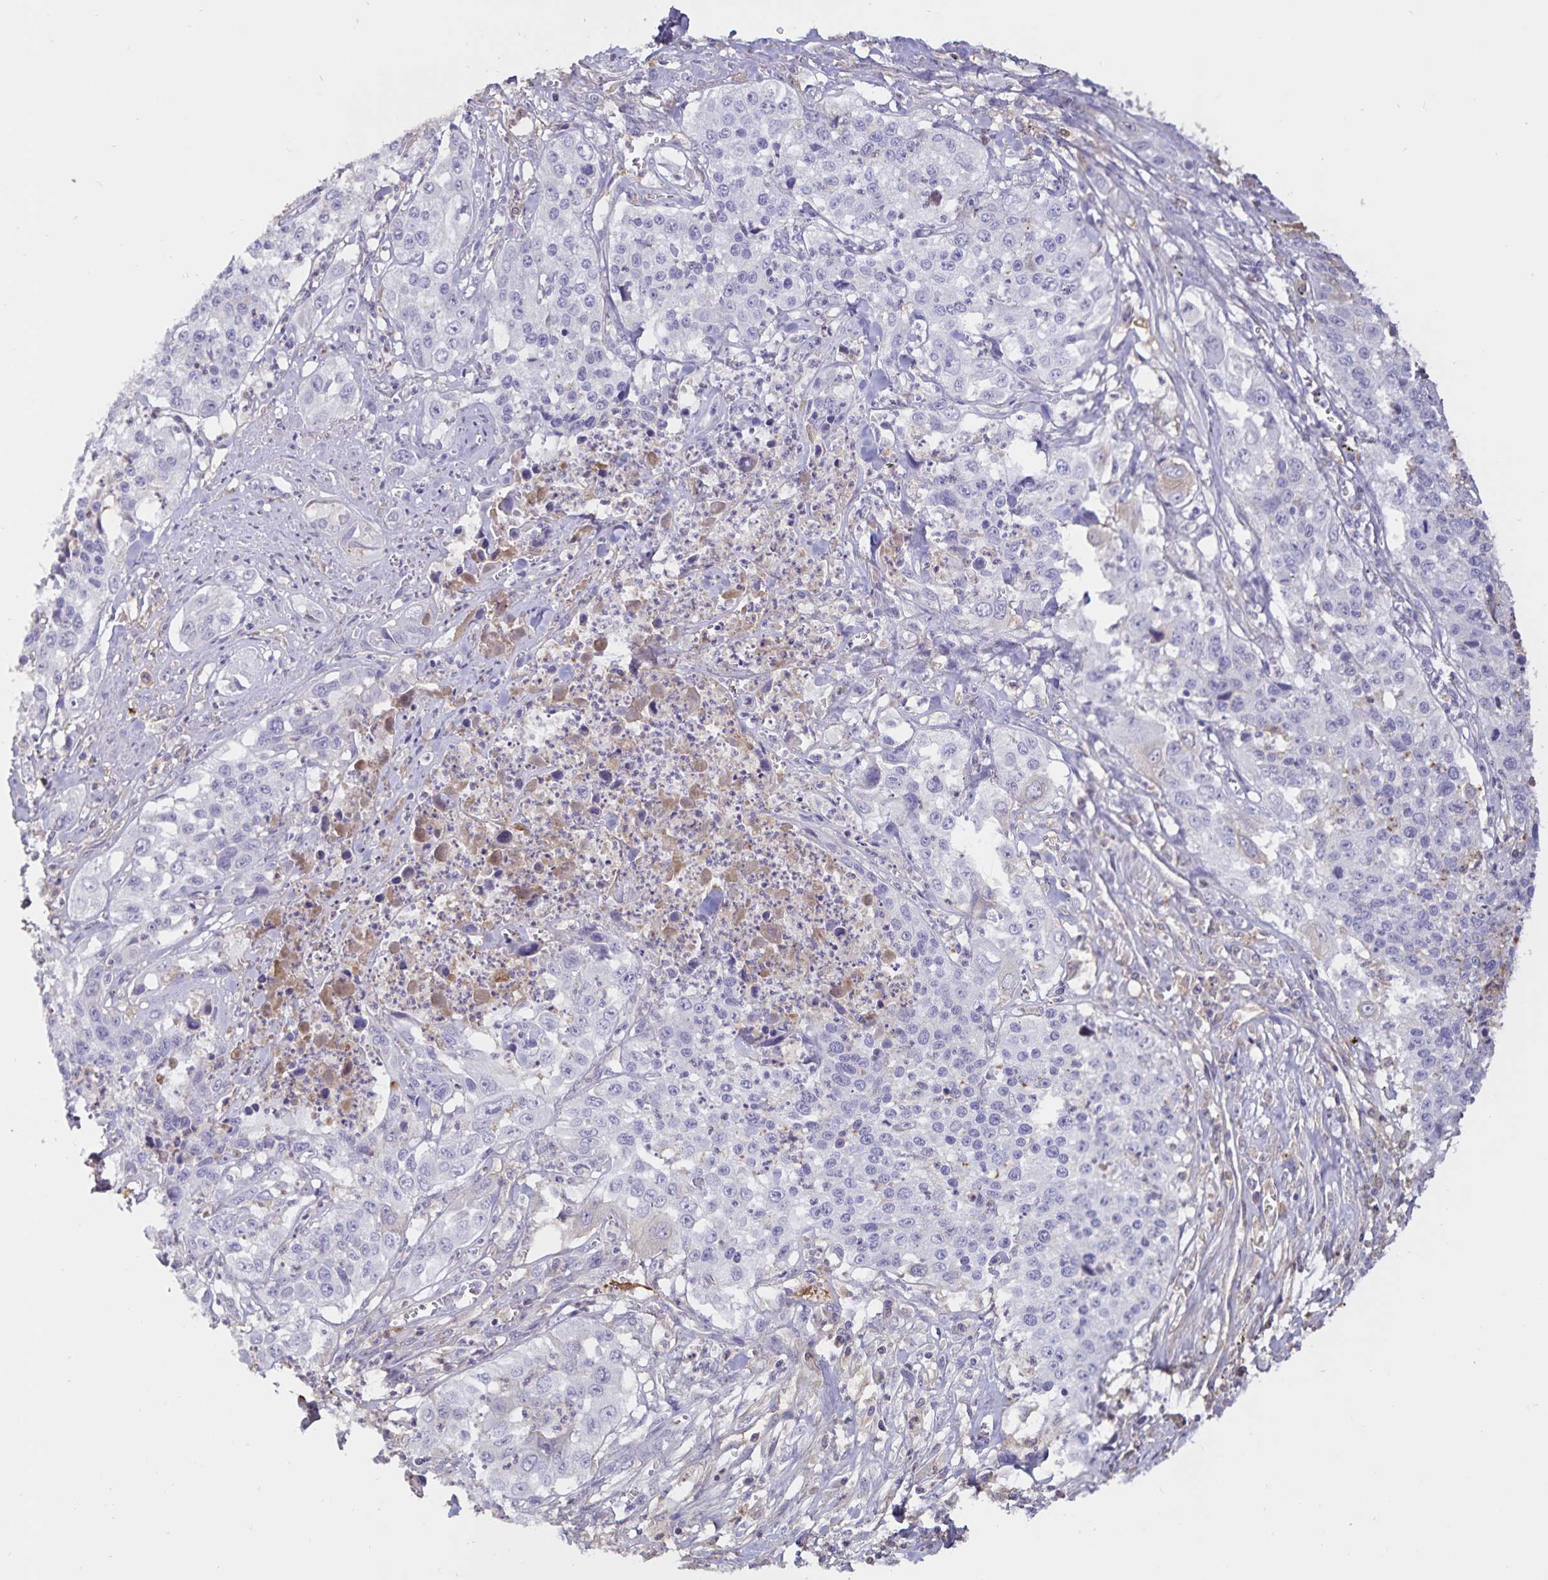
{"staining": {"intensity": "negative", "quantity": "none", "location": "none"}, "tissue": "lung cancer", "cell_type": "Tumor cells", "image_type": "cancer", "snomed": [{"axis": "morphology", "description": "Squamous cell carcinoma, NOS"}, {"axis": "morphology", "description": "Squamous cell carcinoma, metastatic, NOS"}, {"axis": "topography", "description": "Lung"}, {"axis": "topography", "description": "Pleura, NOS"}], "caption": "High power microscopy micrograph of an immunohistochemistry micrograph of squamous cell carcinoma (lung), revealing no significant positivity in tumor cells.", "gene": "FGG", "patient": {"sex": "male", "age": 72}}